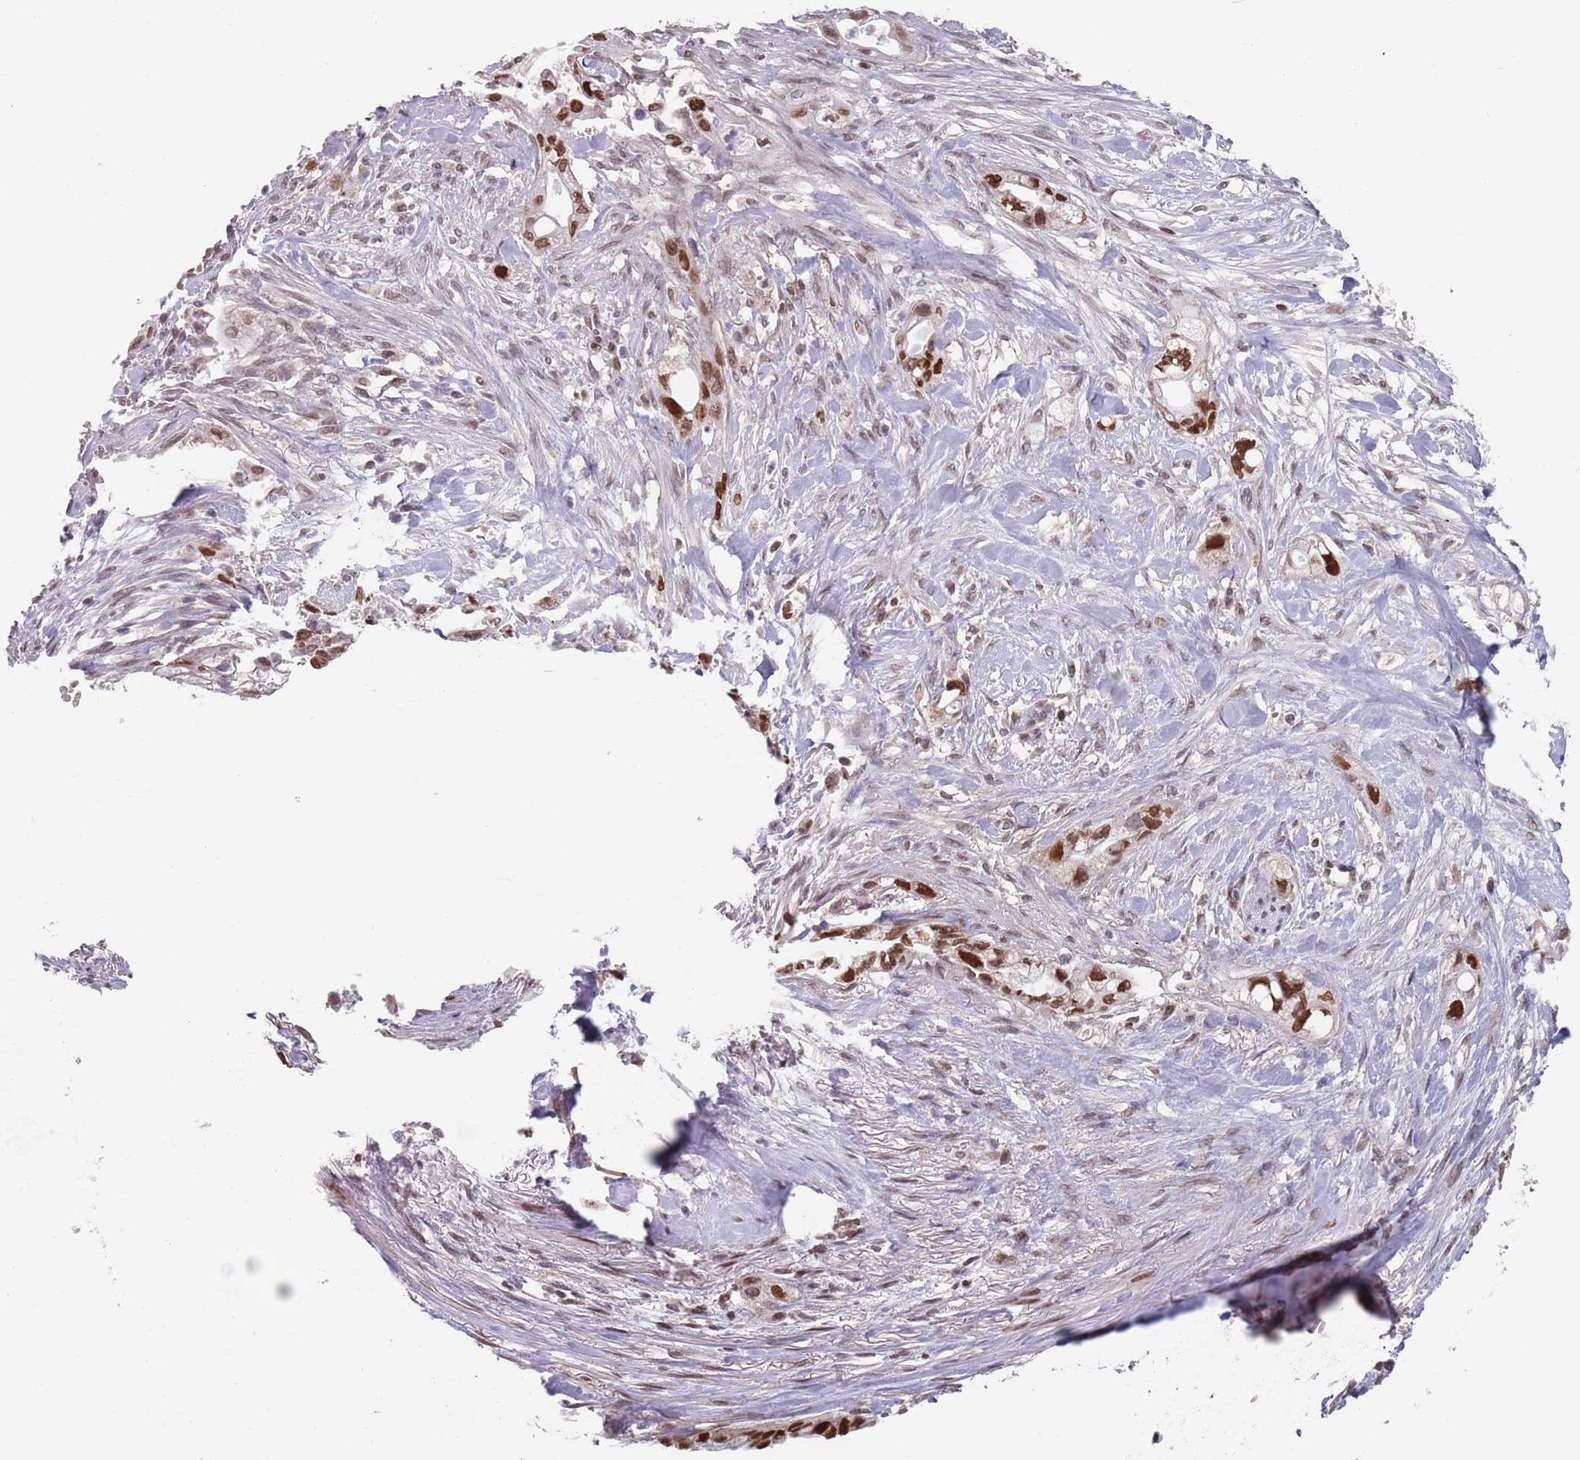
{"staining": {"intensity": "moderate", "quantity": ">75%", "location": "nuclear"}, "tissue": "pancreatic cancer", "cell_type": "Tumor cells", "image_type": "cancer", "snomed": [{"axis": "morphology", "description": "Adenocarcinoma, NOS"}, {"axis": "topography", "description": "Pancreas"}], "caption": "DAB (3,3'-diaminobenzidine) immunohistochemical staining of human pancreatic cancer (adenocarcinoma) shows moderate nuclear protein staining in about >75% of tumor cells.", "gene": "MFSD12", "patient": {"sex": "male", "age": 44}}